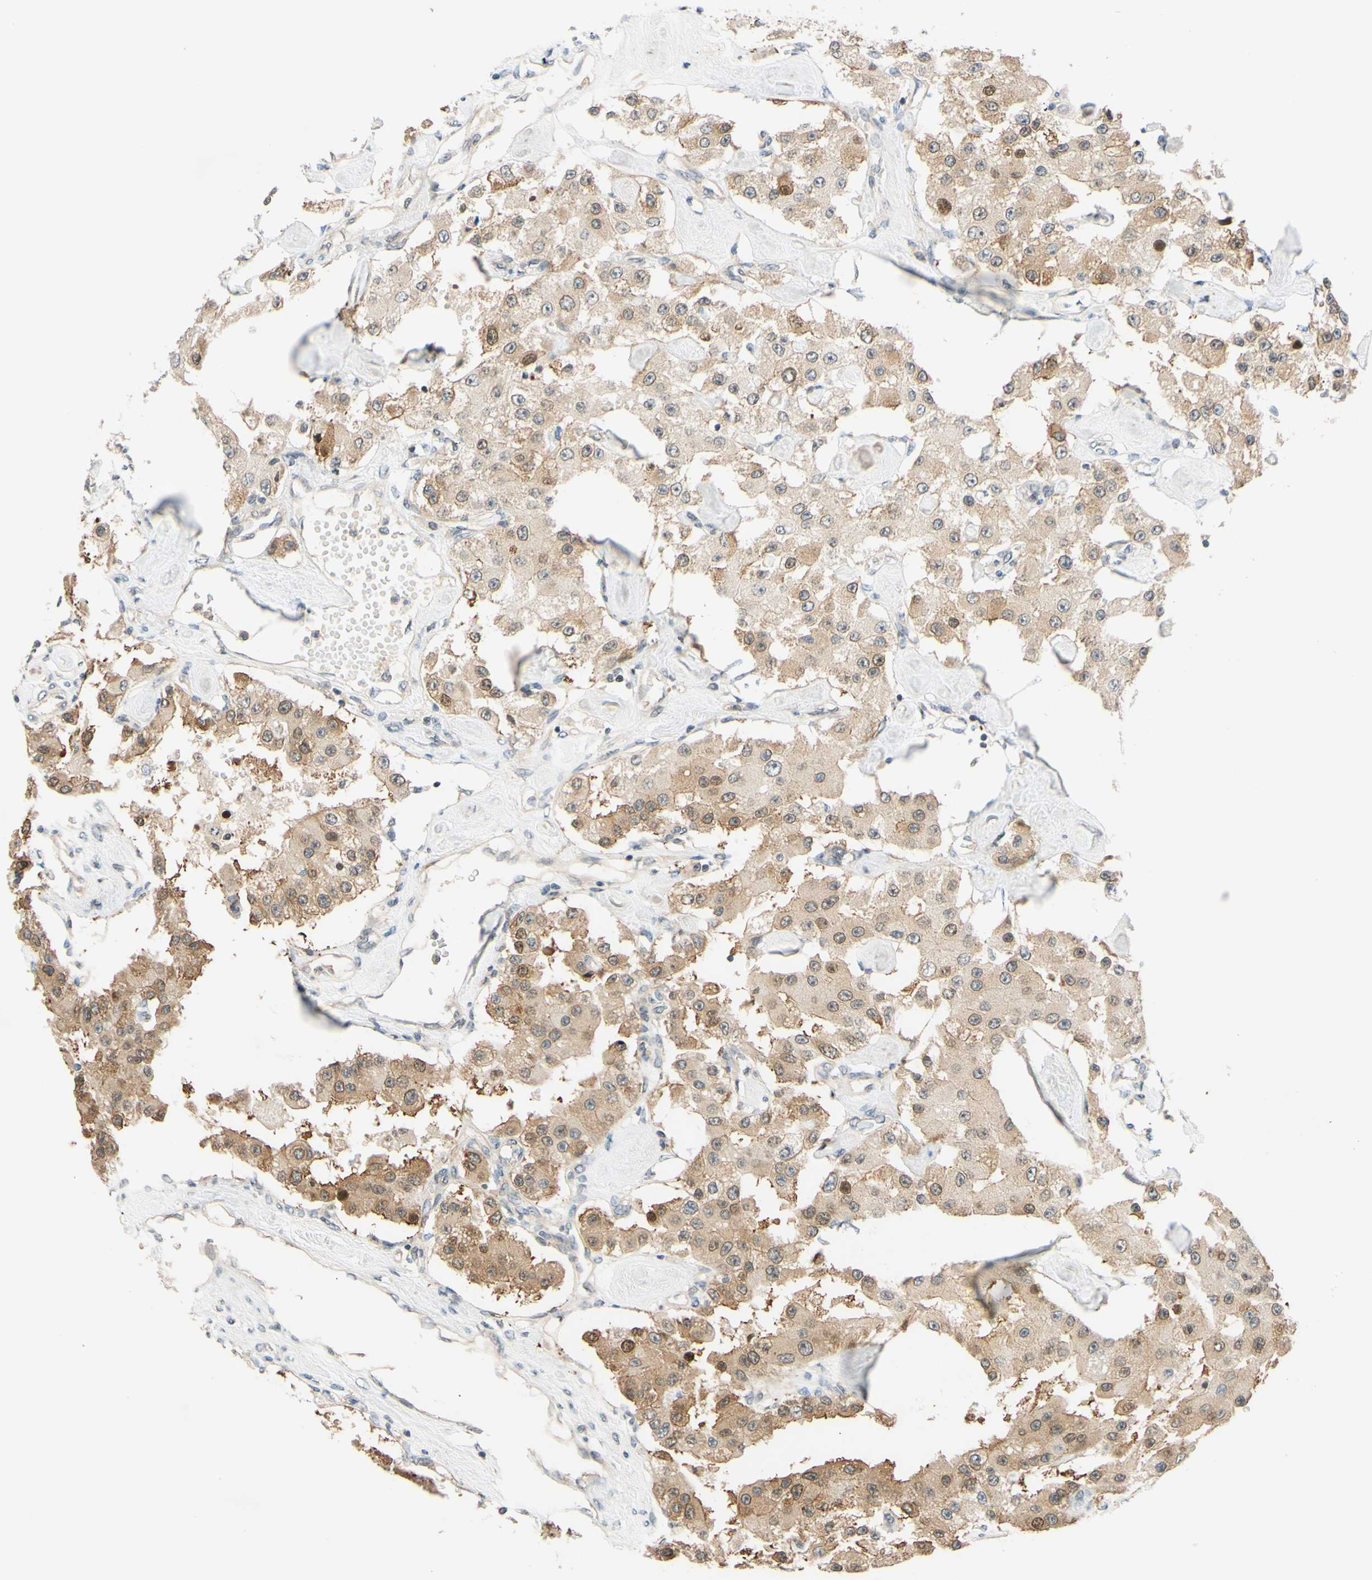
{"staining": {"intensity": "weak", "quantity": ">75%", "location": "cytoplasmic/membranous"}, "tissue": "carcinoid", "cell_type": "Tumor cells", "image_type": "cancer", "snomed": [{"axis": "morphology", "description": "Carcinoid, malignant, NOS"}, {"axis": "topography", "description": "Pancreas"}], "caption": "IHC micrograph of neoplastic tissue: malignant carcinoid stained using immunohistochemistry (IHC) reveals low levels of weak protein expression localized specifically in the cytoplasmic/membranous of tumor cells, appearing as a cytoplasmic/membranous brown color.", "gene": "C2CD2L", "patient": {"sex": "male", "age": 41}}